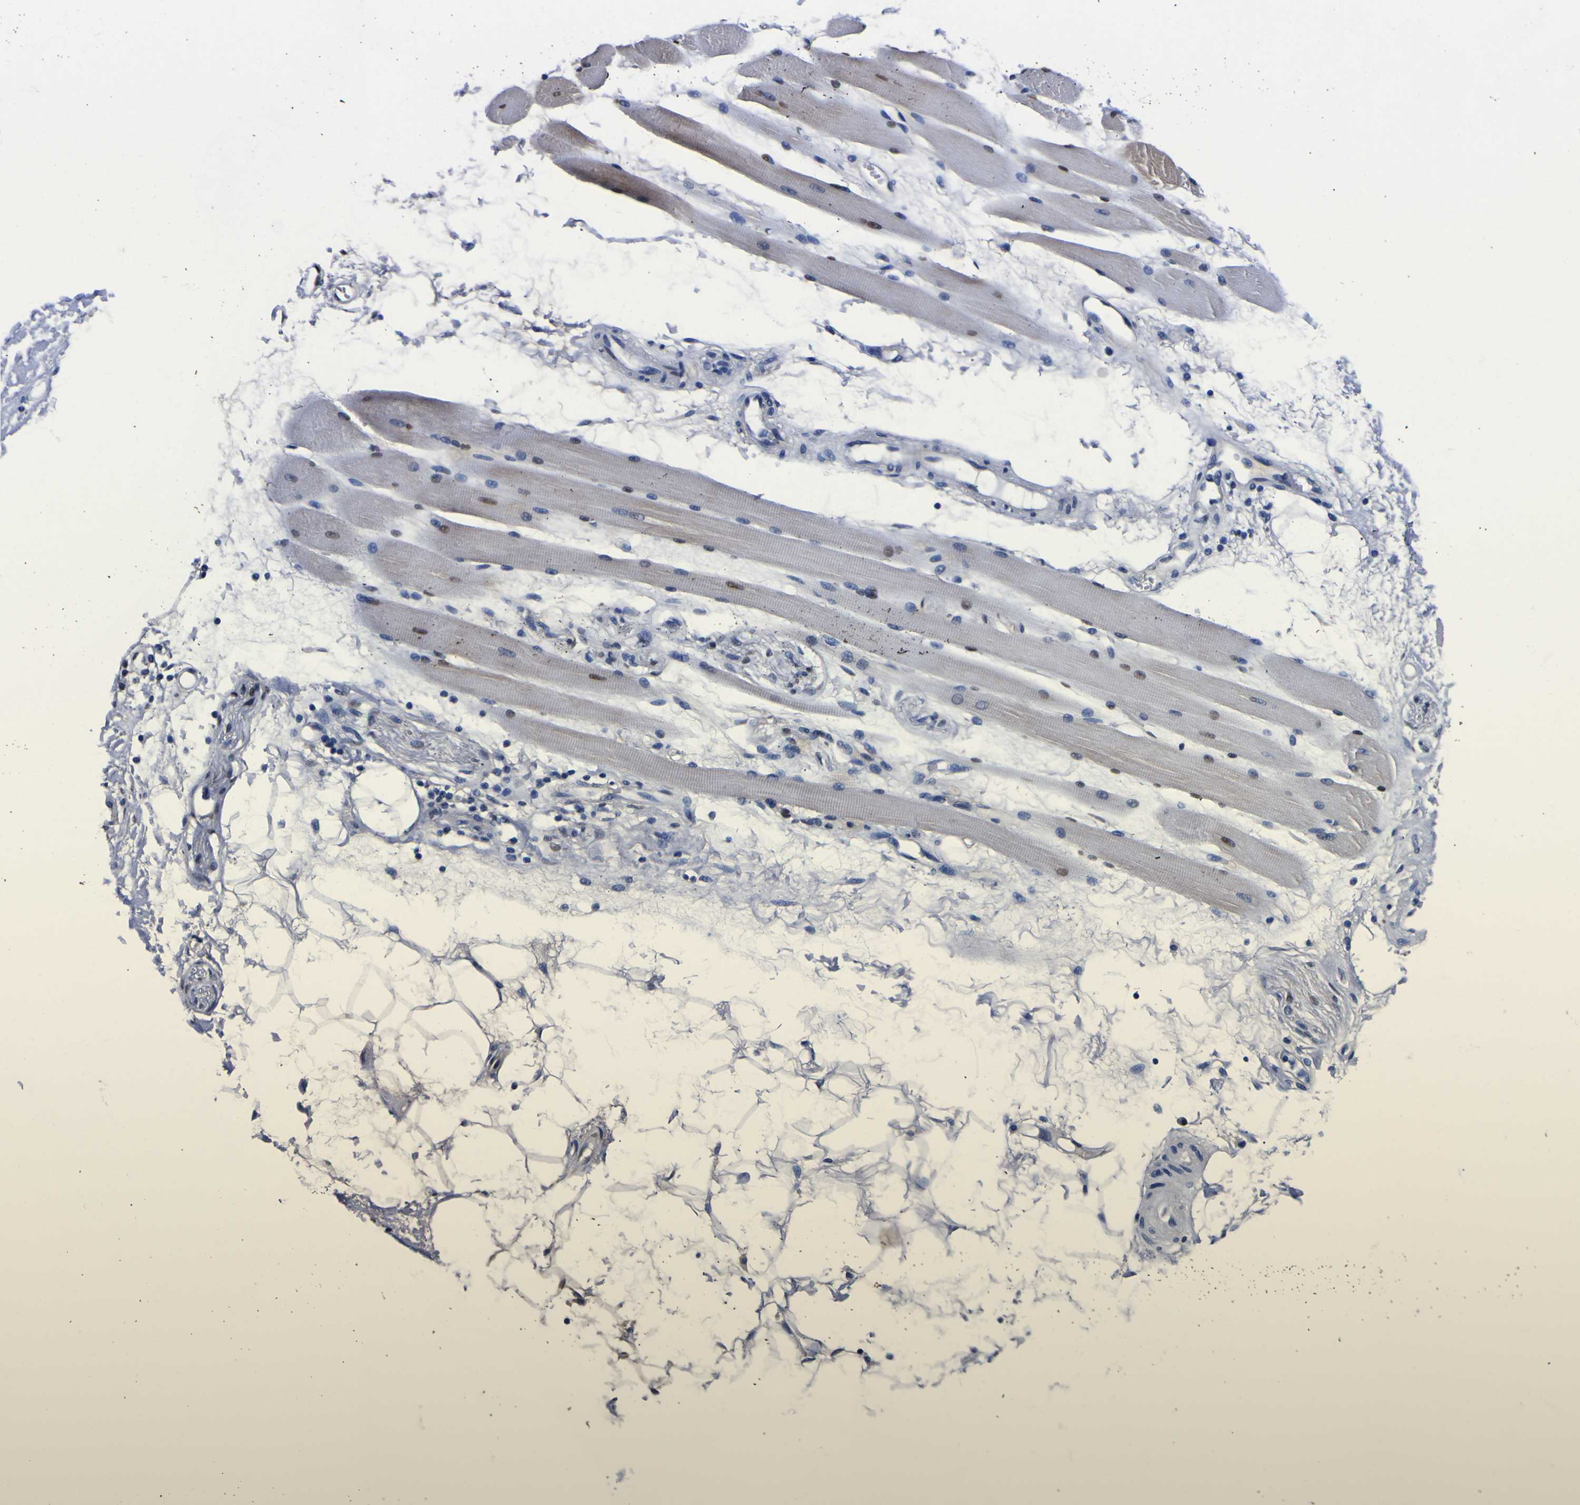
{"staining": {"intensity": "moderate", "quantity": "25%-75%", "location": "cytoplasmic/membranous"}, "tissue": "skeletal muscle", "cell_type": "Myocytes", "image_type": "normal", "snomed": [{"axis": "morphology", "description": "Normal tissue, NOS"}, {"axis": "topography", "description": "Skeletal muscle"}, {"axis": "topography", "description": "Peripheral nerve tissue"}], "caption": "This is a micrograph of IHC staining of benign skeletal muscle, which shows moderate staining in the cytoplasmic/membranous of myocytes.", "gene": "FAM110B", "patient": {"sex": "female", "age": 84}}